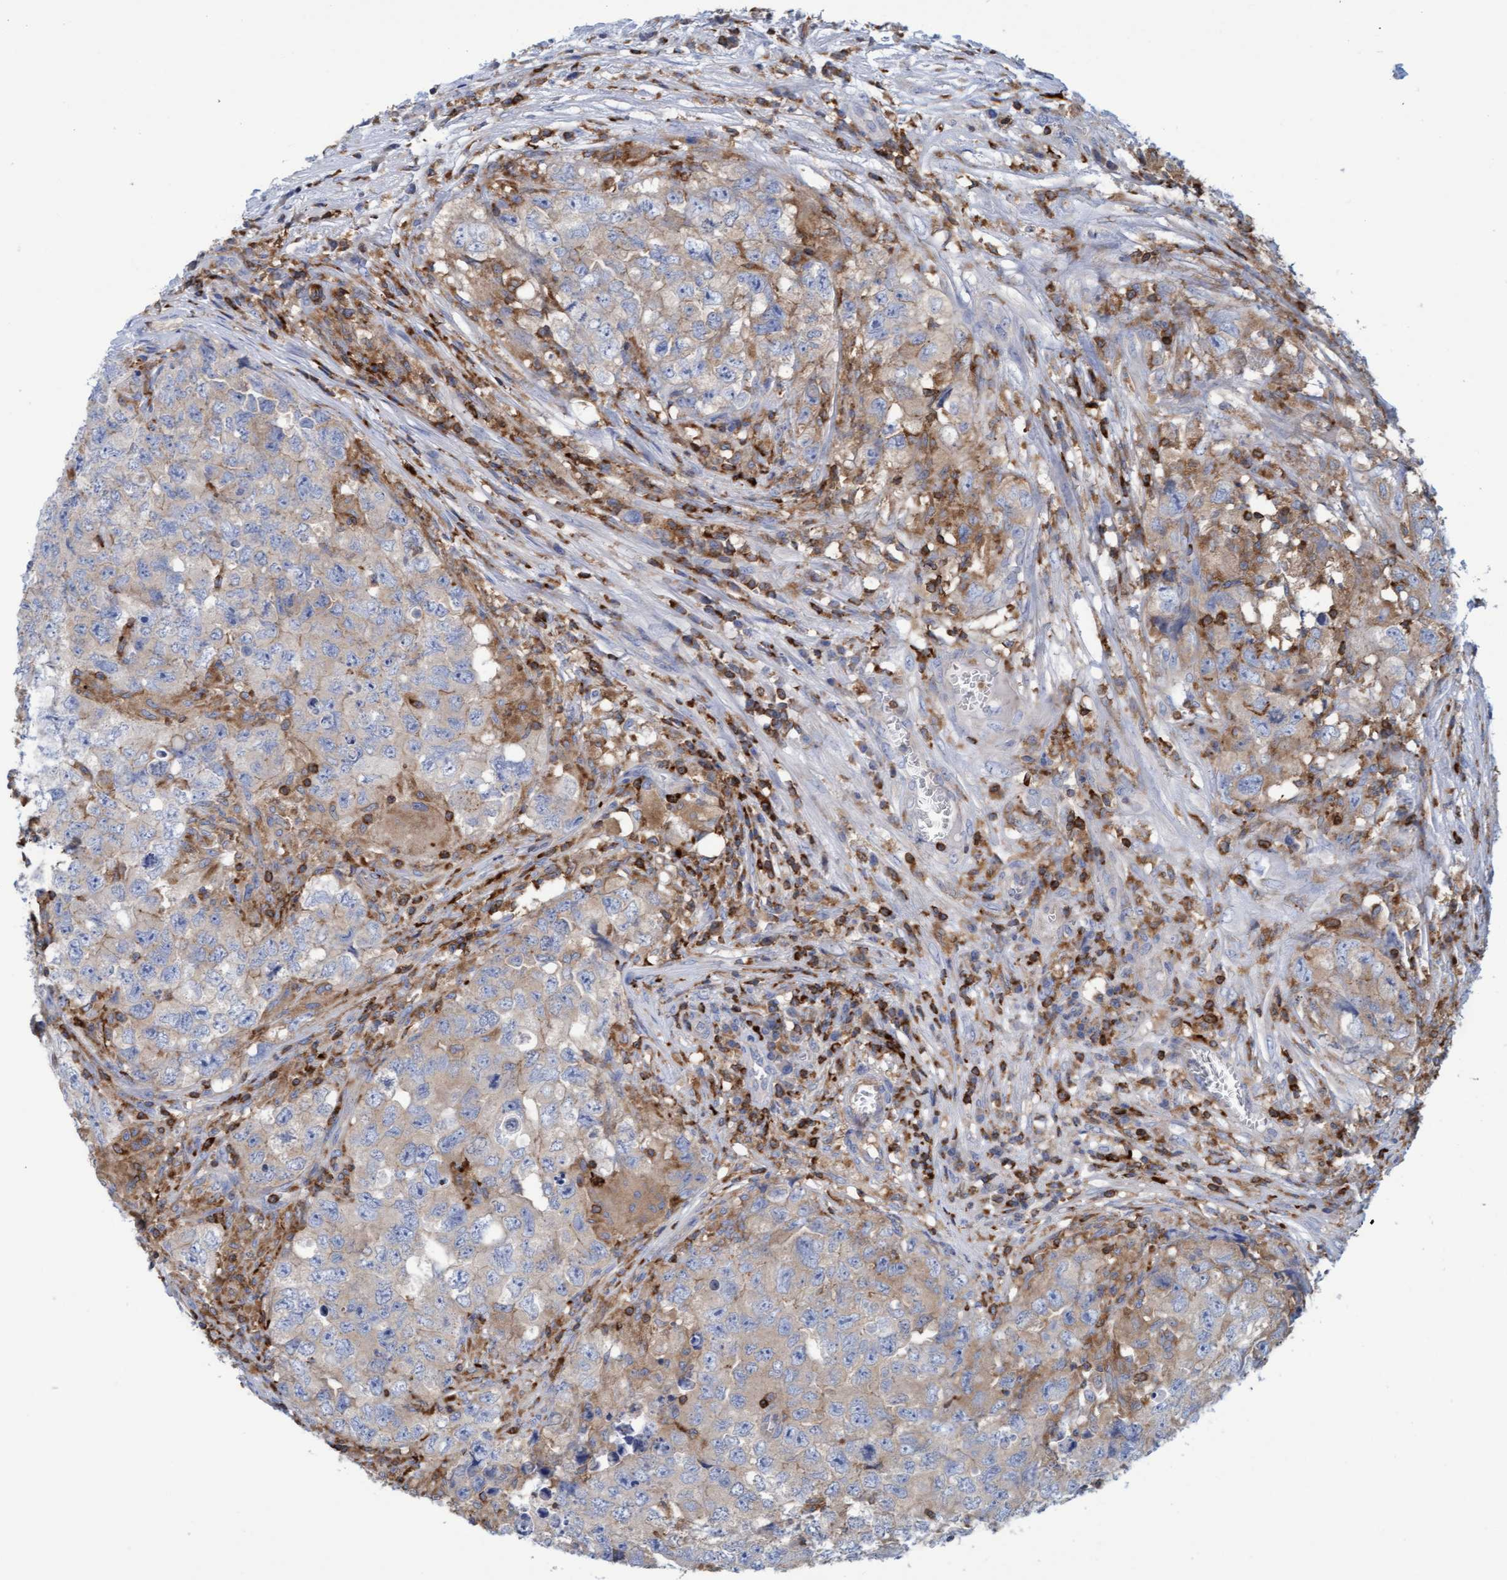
{"staining": {"intensity": "weak", "quantity": "25%-75%", "location": "cytoplasmic/membranous"}, "tissue": "testis cancer", "cell_type": "Tumor cells", "image_type": "cancer", "snomed": [{"axis": "morphology", "description": "Seminoma, NOS"}, {"axis": "morphology", "description": "Carcinoma, Embryonal, NOS"}, {"axis": "topography", "description": "Testis"}], "caption": "Protein expression by immunohistochemistry displays weak cytoplasmic/membranous staining in about 25%-75% of tumor cells in testis embryonal carcinoma.", "gene": "FNBP1", "patient": {"sex": "male", "age": 43}}